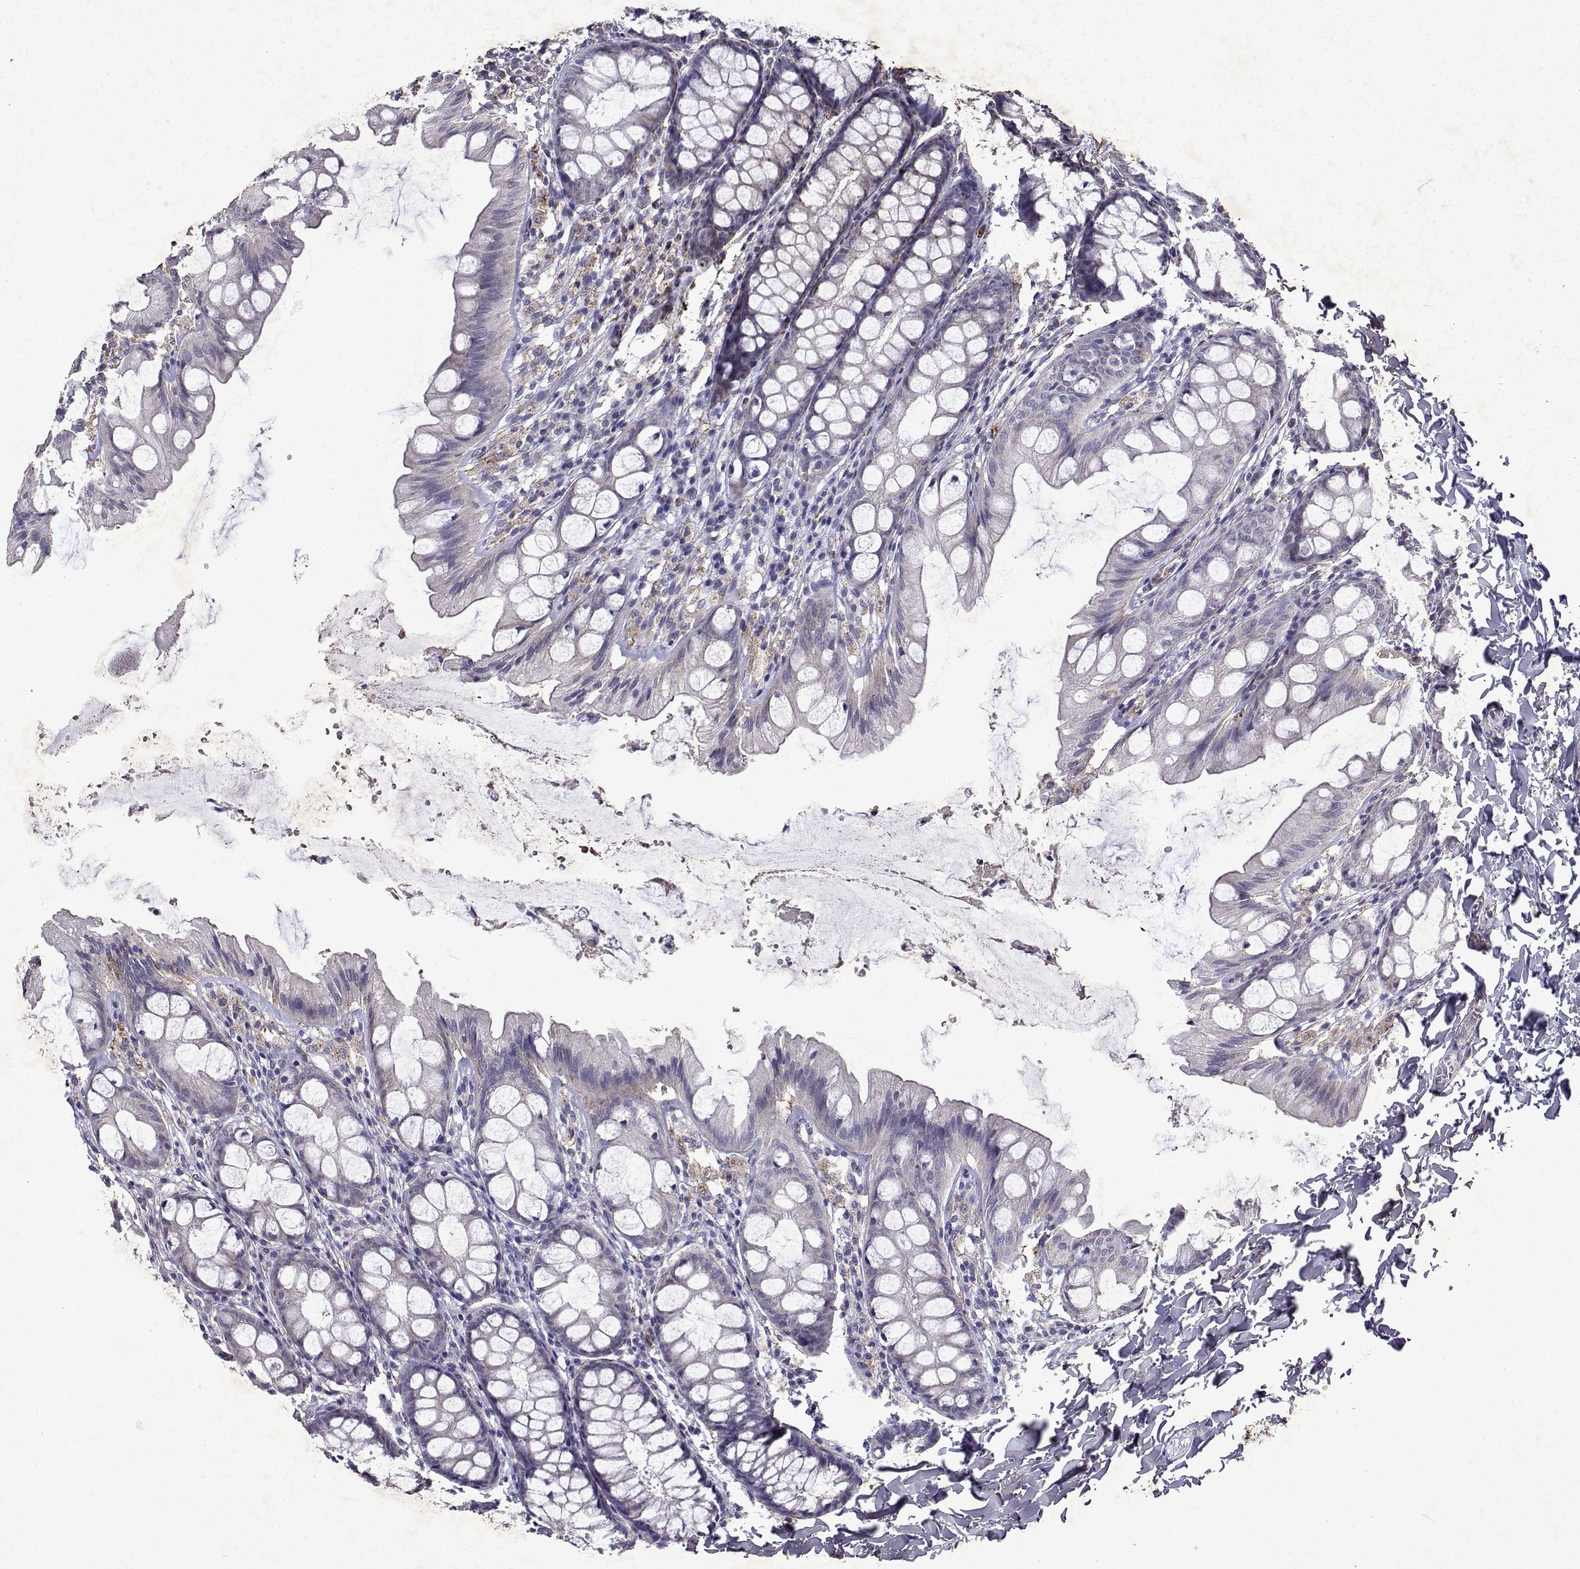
{"staining": {"intensity": "negative", "quantity": "none", "location": "none"}, "tissue": "colon", "cell_type": "Endothelial cells", "image_type": "normal", "snomed": [{"axis": "morphology", "description": "Normal tissue, NOS"}, {"axis": "topography", "description": "Colon"}], "caption": "Immunohistochemistry (IHC) histopathology image of normal human colon stained for a protein (brown), which shows no staining in endothelial cells.", "gene": "DUSP28", "patient": {"sex": "male", "age": 47}}